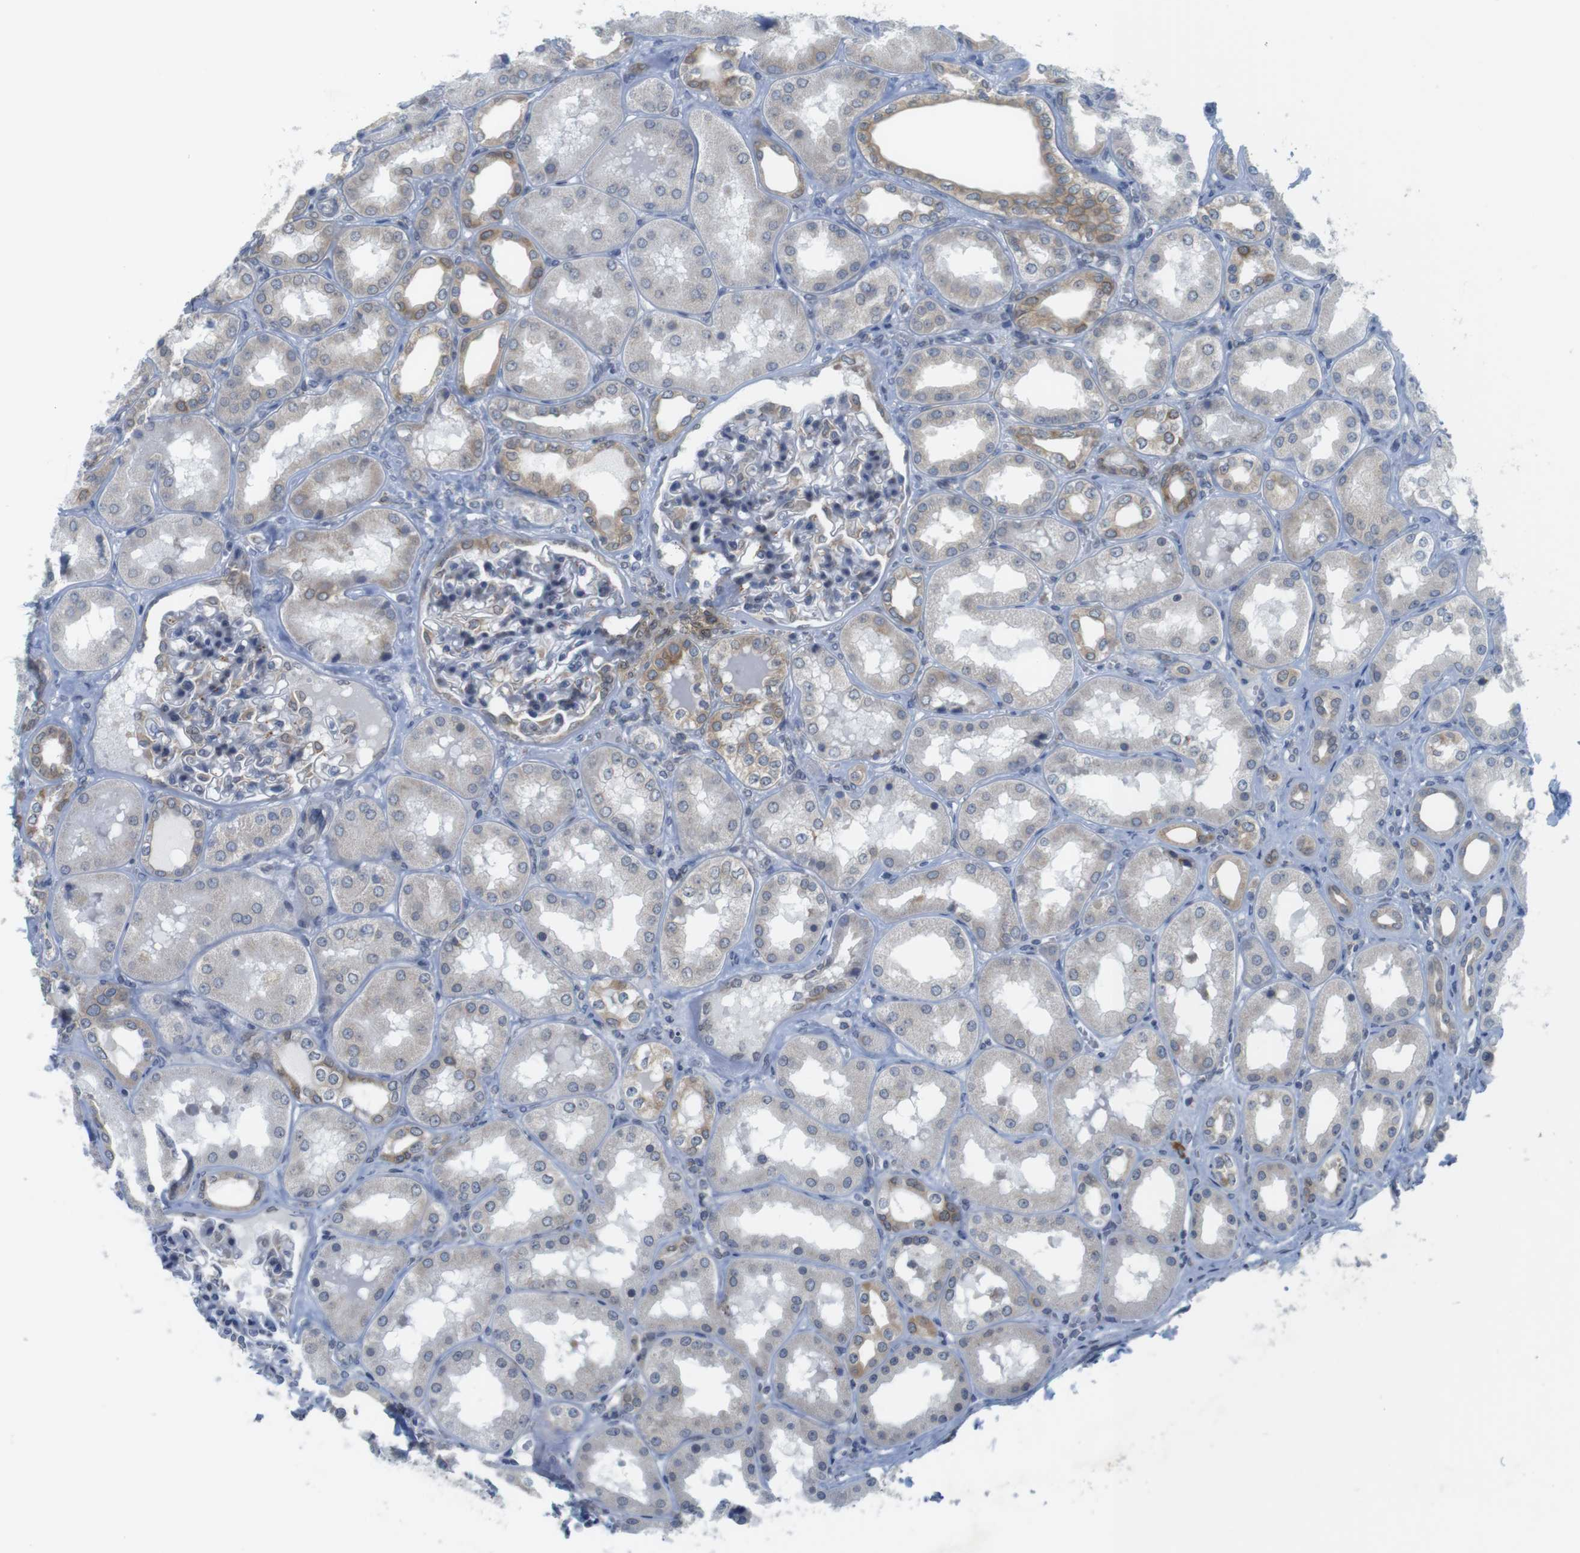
{"staining": {"intensity": "weak", "quantity": "<25%", "location": "cytoplasmic/membranous"}, "tissue": "kidney", "cell_type": "Cells in glomeruli", "image_type": "normal", "snomed": [{"axis": "morphology", "description": "Normal tissue, NOS"}, {"axis": "topography", "description": "Kidney"}], "caption": "Kidney stained for a protein using immunohistochemistry (IHC) reveals no staining cells in glomeruli.", "gene": "ERGIC3", "patient": {"sex": "female", "age": 56}}